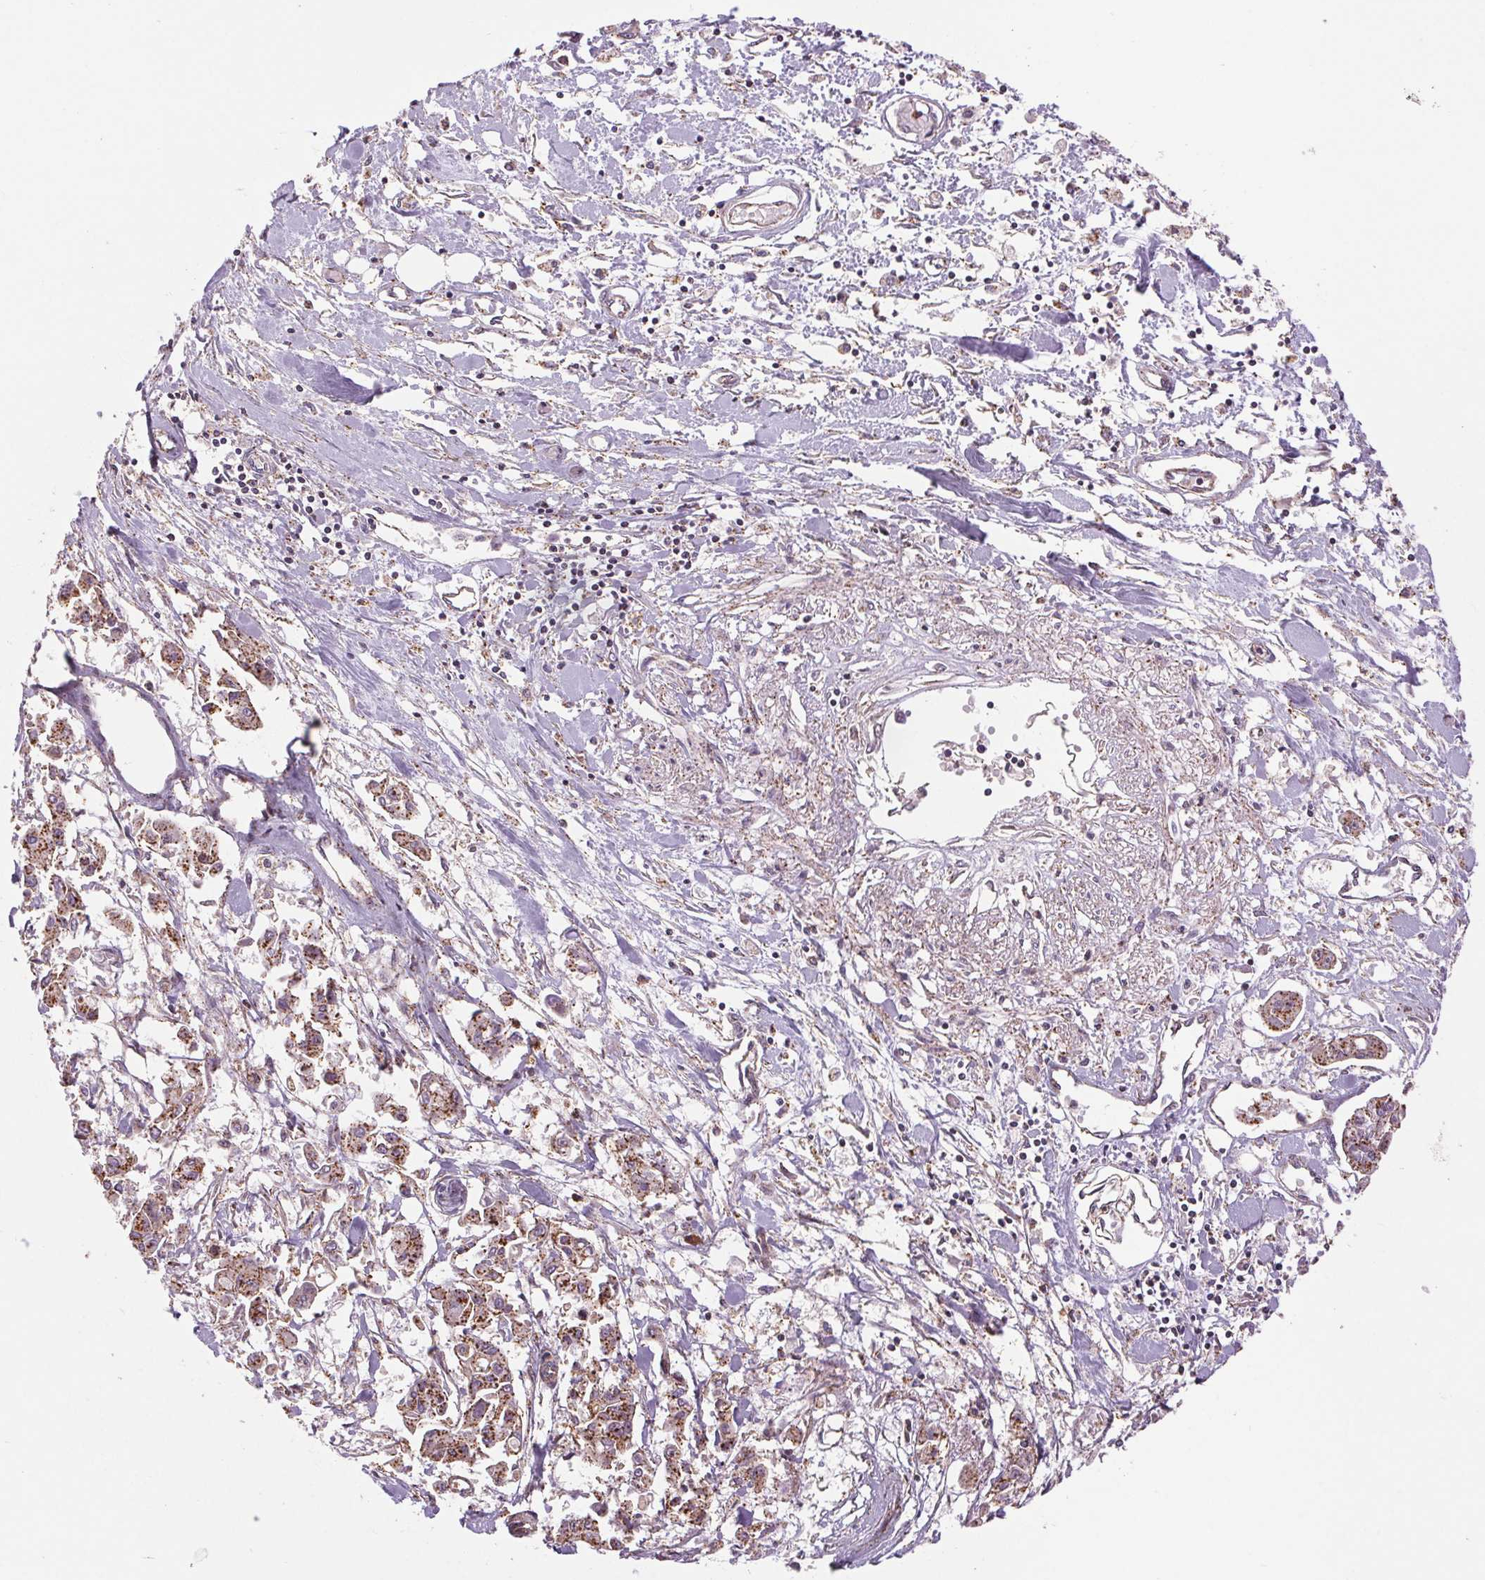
{"staining": {"intensity": "moderate", "quantity": ">75%", "location": "cytoplasmic/membranous"}, "tissue": "pancreatic cancer", "cell_type": "Tumor cells", "image_type": "cancer", "snomed": [{"axis": "morphology", "description": "Adenocarcinoma, NOS"}, {"axis": "topography", "description": "Pancreas"}], "caption": "DAB (3,3'-diaminobenzidine) immunohistochemical staining of pancreatic adenocarcinoma demonstrates moderate cytoplasmic/membranous protein staining in about >75% of tumor cells. Nuclei are stained in blue.", "gene": "CHMP4B", "patient": {"sex": "male", "age": 61}}